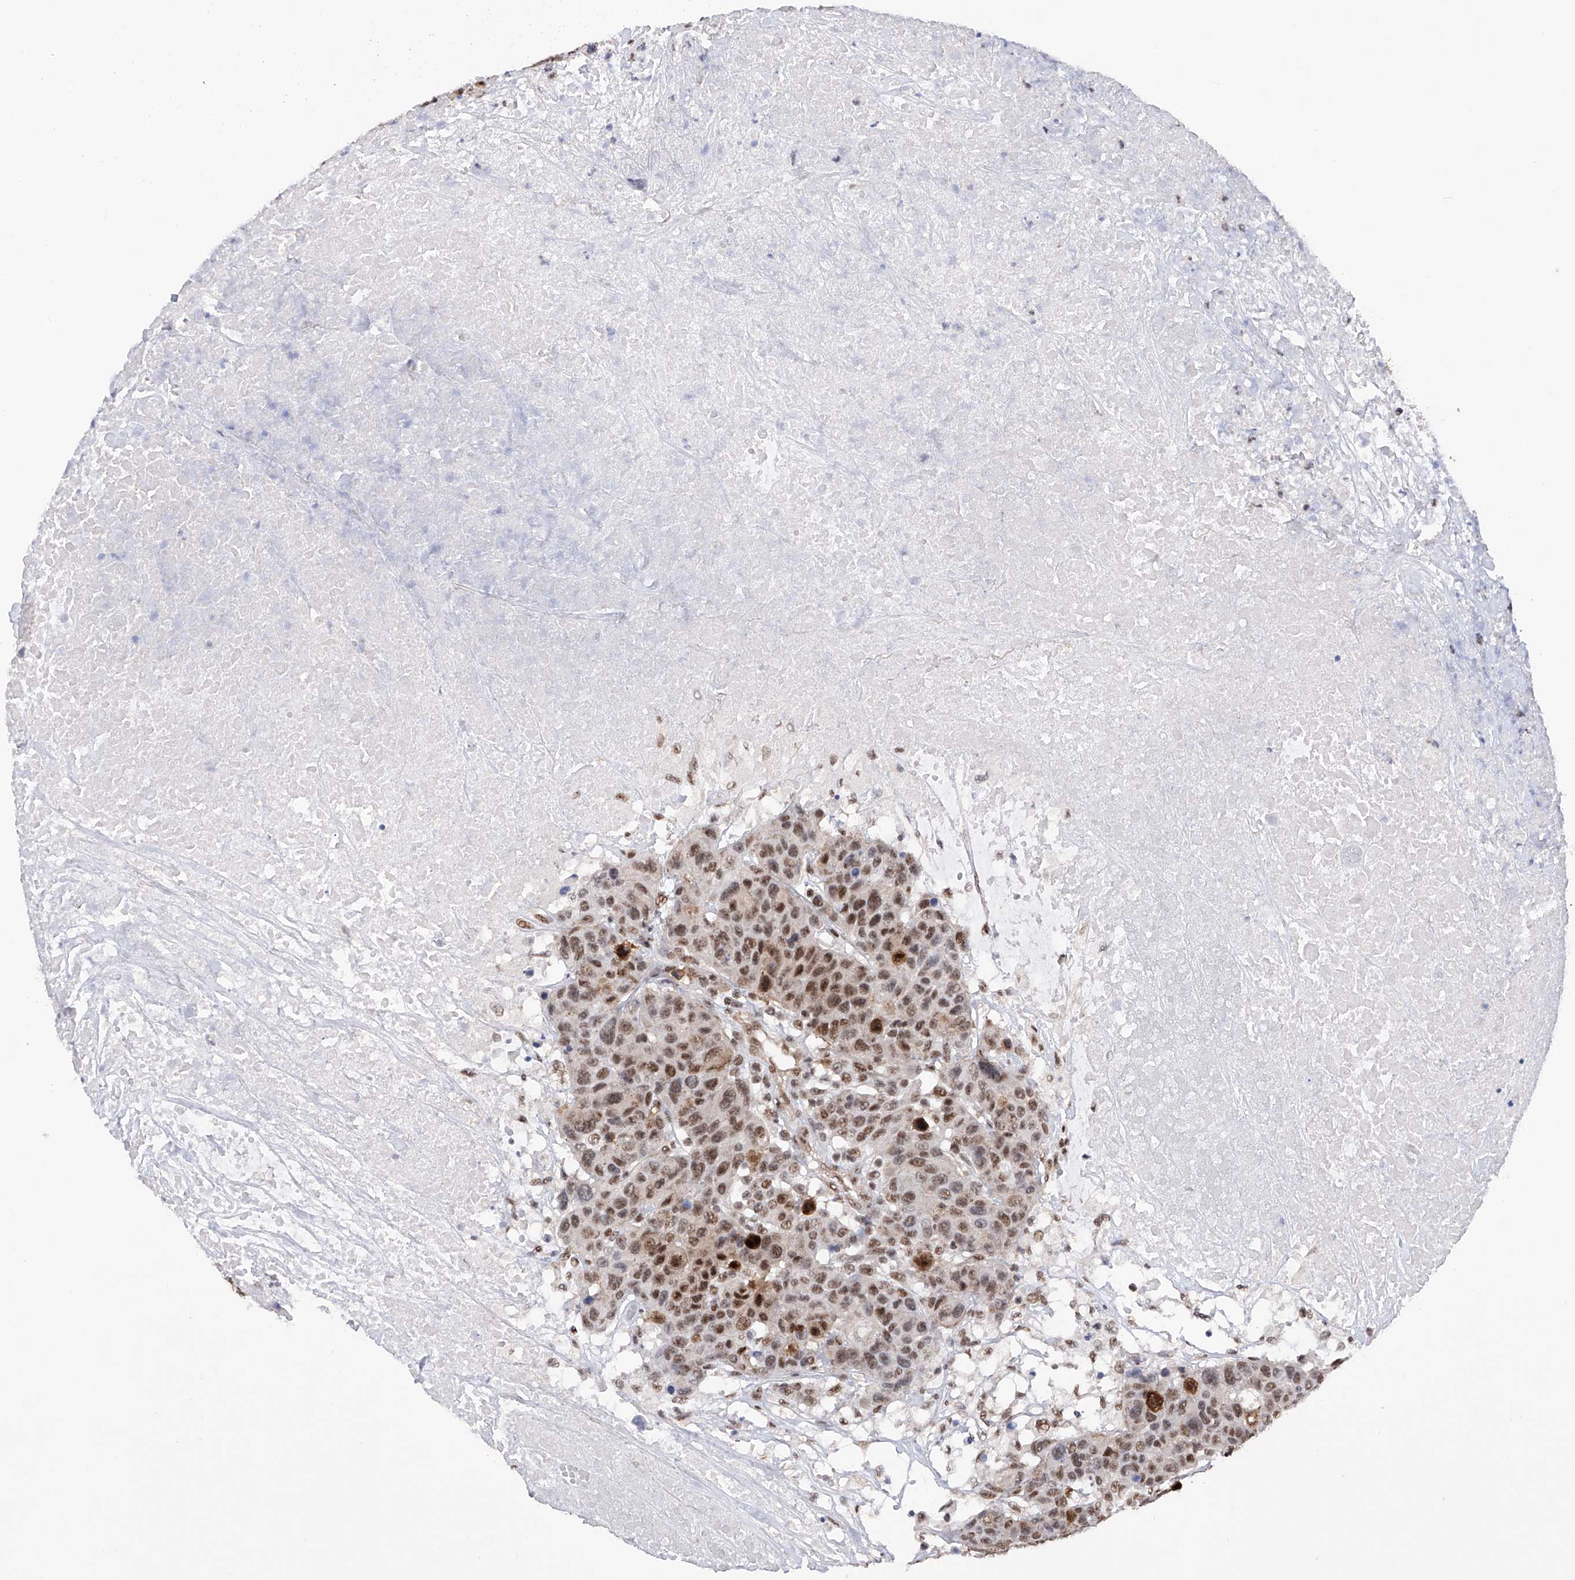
{"staining": {"intensity": "moderate", "quantity": ">75%", "location": "nuclear"}, "tissue": "breast cancer", "cell_type": "Tumor cells", "image_type": "cancer", "snomed": [{"axis": "morphology", "description": "Duct carcinoma"}, {"axis": "topography", "description": "Breast"}], "caption": "Protein staining of breast cancer (invasive ductal carcinoma) tissue shows moderate nuclear positivity in about >75% of tumor cells.", "gene": "NFATC4", "patient": {"sex": "female", "age": 37}}